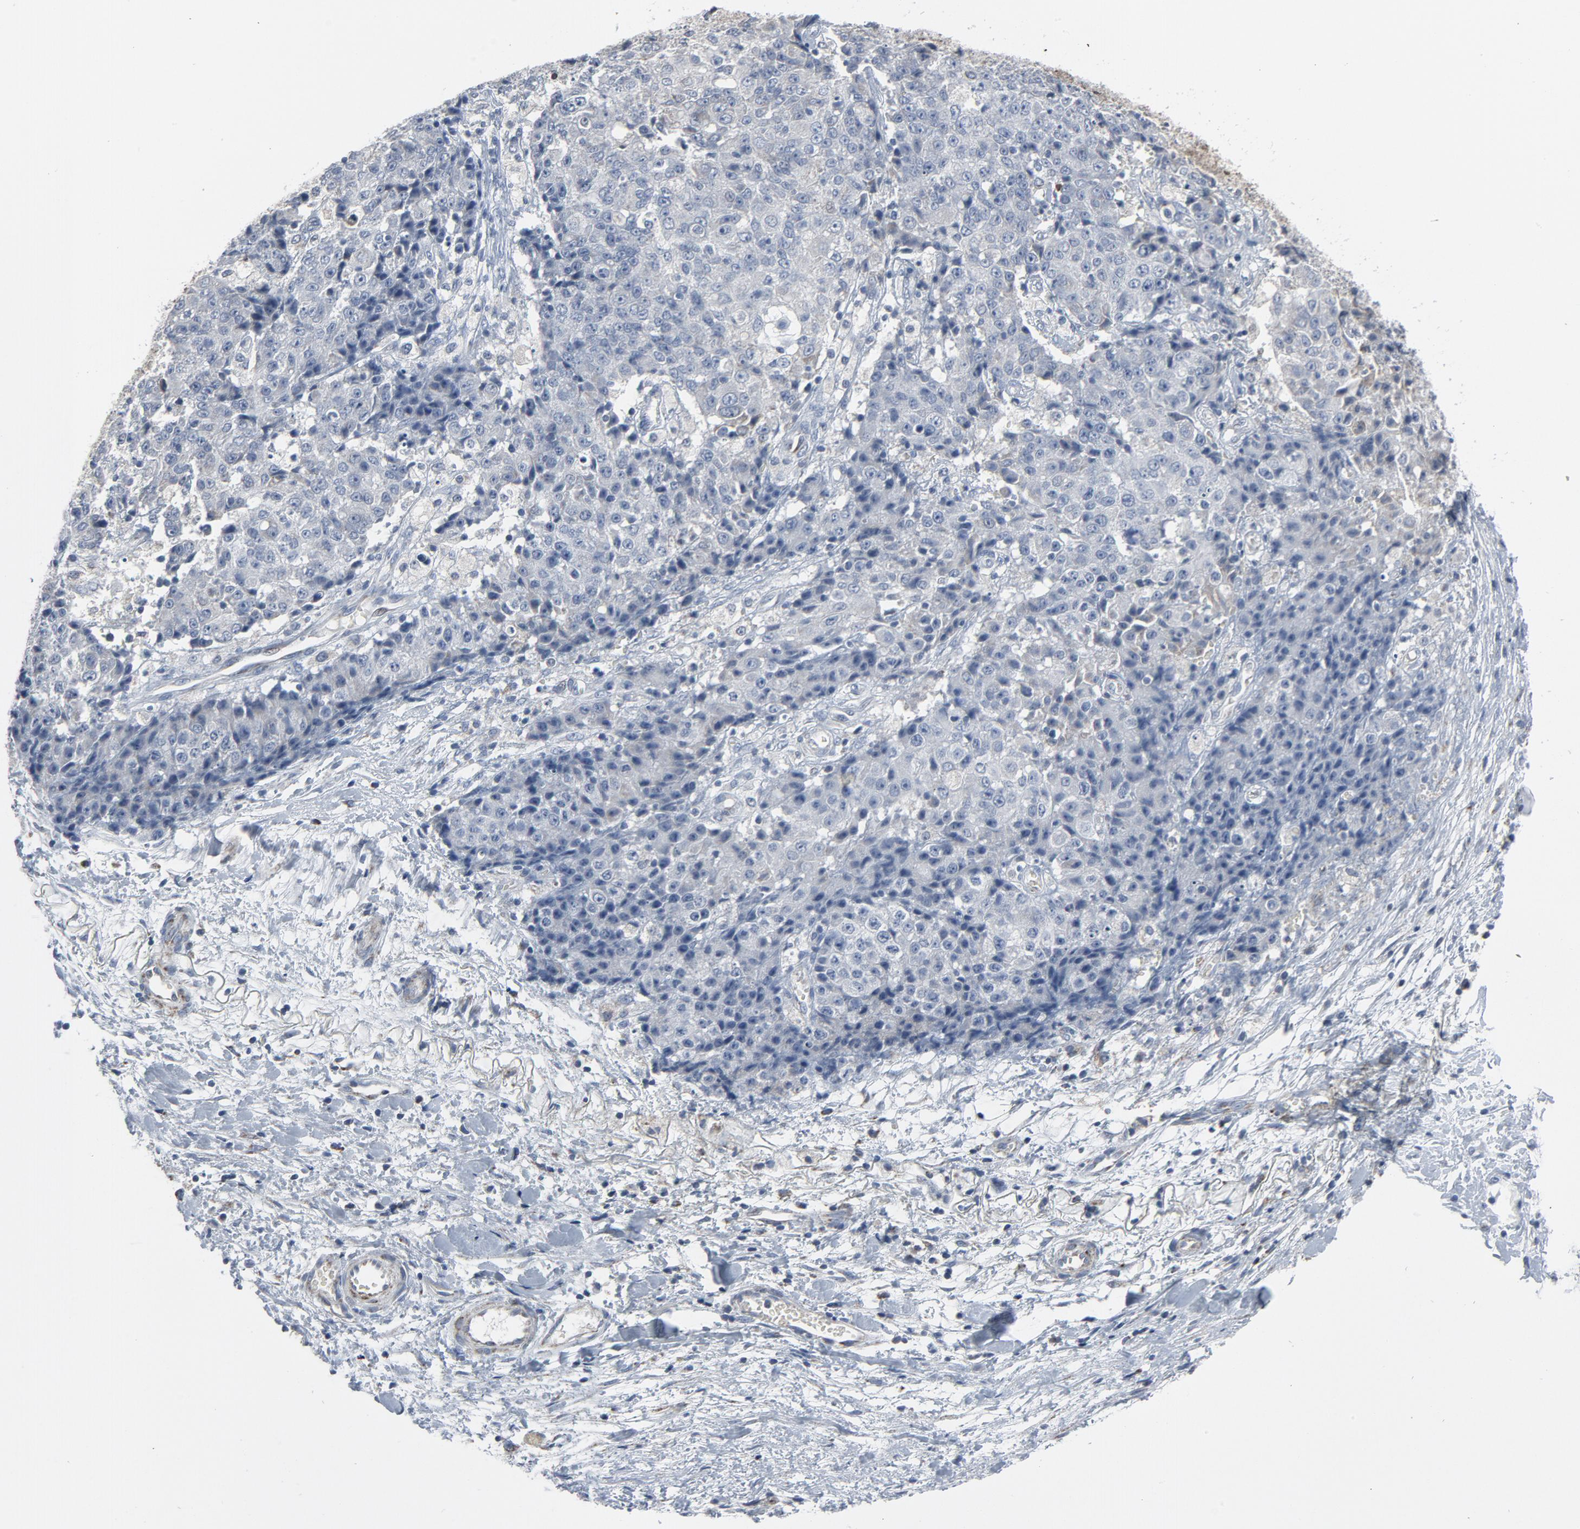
{"staining": {"intensity": "negative", "quantity": "none", "location": "none"}, "tissue": "ovarian cancer", "cell_type": "Tumor cells", "image_type": "cancer", "snomed": [{"axis": "morphology", "description": "Carcinoma, endometroid"}, {"axis": "topography", "description": "Ovary"}], "caption": "Tumor cells show no significant protein expression in ovarian endometroid carcinoma.", "gene": "GPX2", "patient": {"sex": "female", "age": 42}}